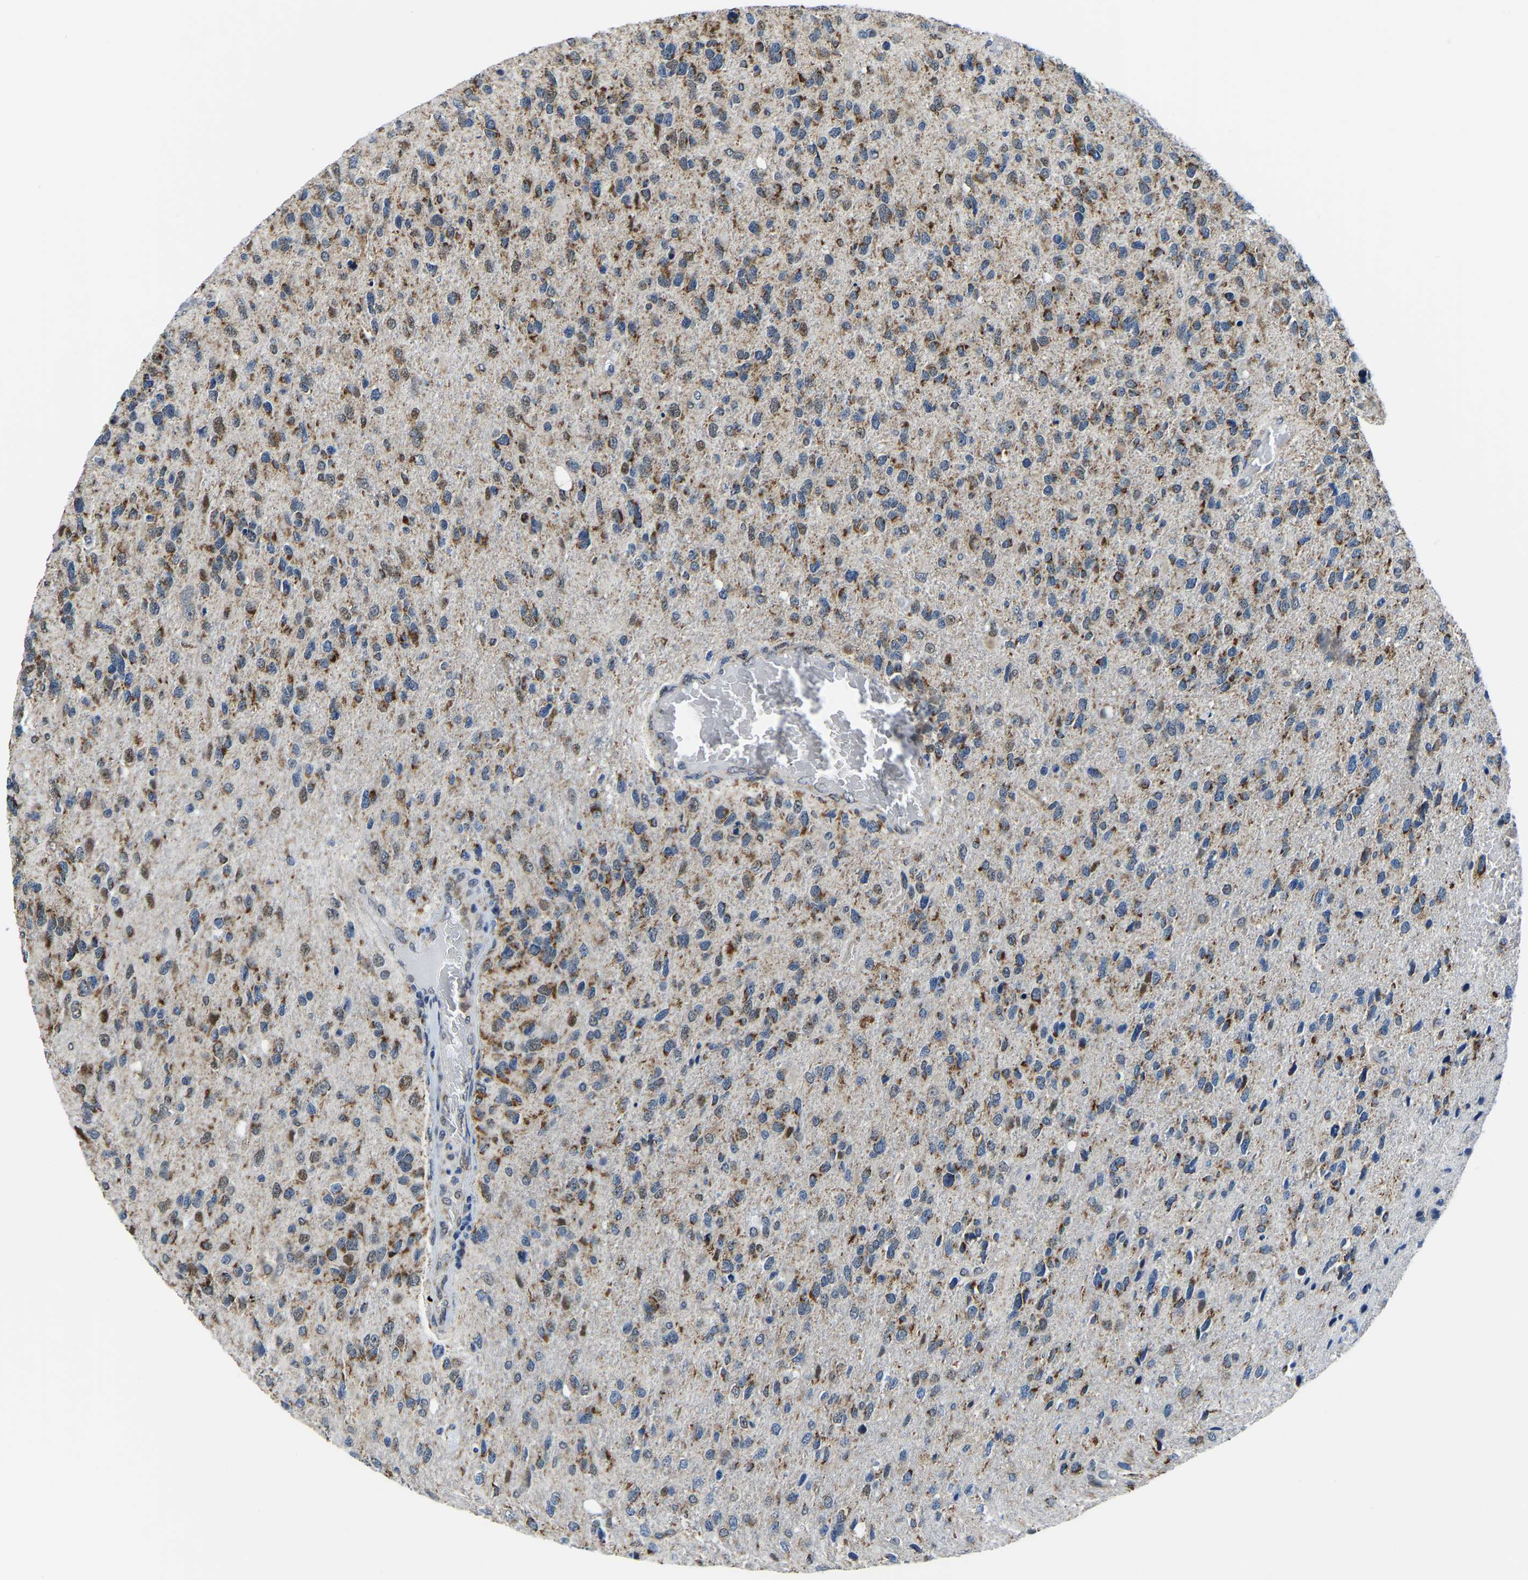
{"staining": {"intensity": "moderate", "quantity": ">75%", "location": "cytoplasmic/membranous,nuclear"}, "tissue": "glioma", "cell_type": "Tumor cells", "image_type": "cancer", "snomed": [{"axis": "morphology", "description": "Glioma, malignant, High grade"}, {"axis": "topography", "description": "Brain"}], "caption": "Approximately >75% of tumor cells in glioma show moderate cytoplasmic/membranous and nuclear protein staining as visualized by brown immunohistochemical staining.", "gene": "BNIP3L", "patient": {"sex": "female", "age": 58}}